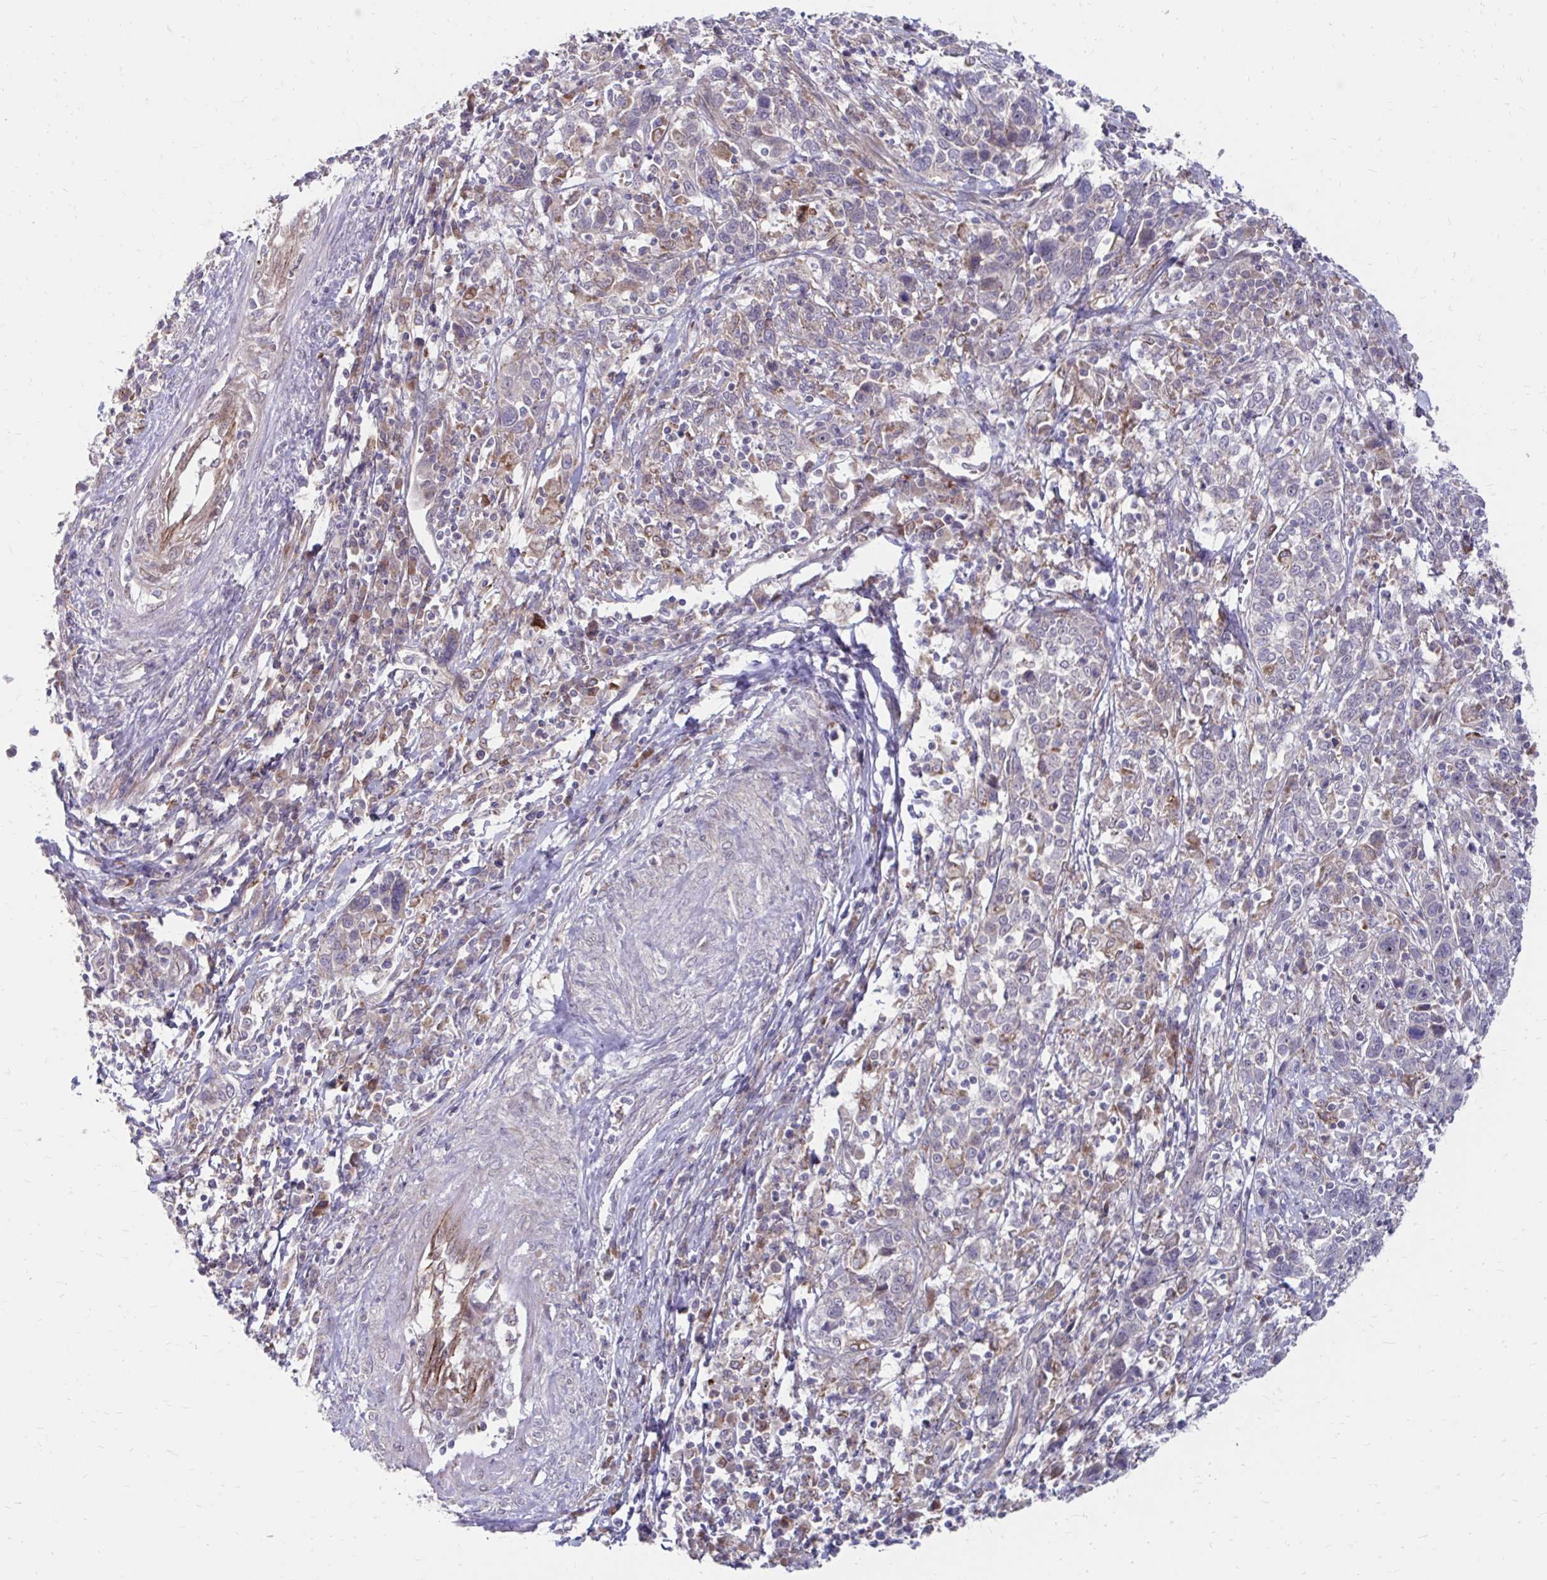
{"staining": {"intensity": "negative", "quantity": "none", "location": "none"}, "tissue": "cervical cancer", "cell_type": "Tumor cells", "image_type": "cancer", "snomed": [{"axis": "morphology", "description": "Squamous cell carcinoma, NOS"}, {"axis": "topography", "description": "Cervix"}], "caption": "Cervical cancer (squamous cell carcinoma) was stained to show a protein in brown. There is no significant expression in tumor cells.", "gene": "ITPR2", "patient": {"sex": "female", "age": 46}}